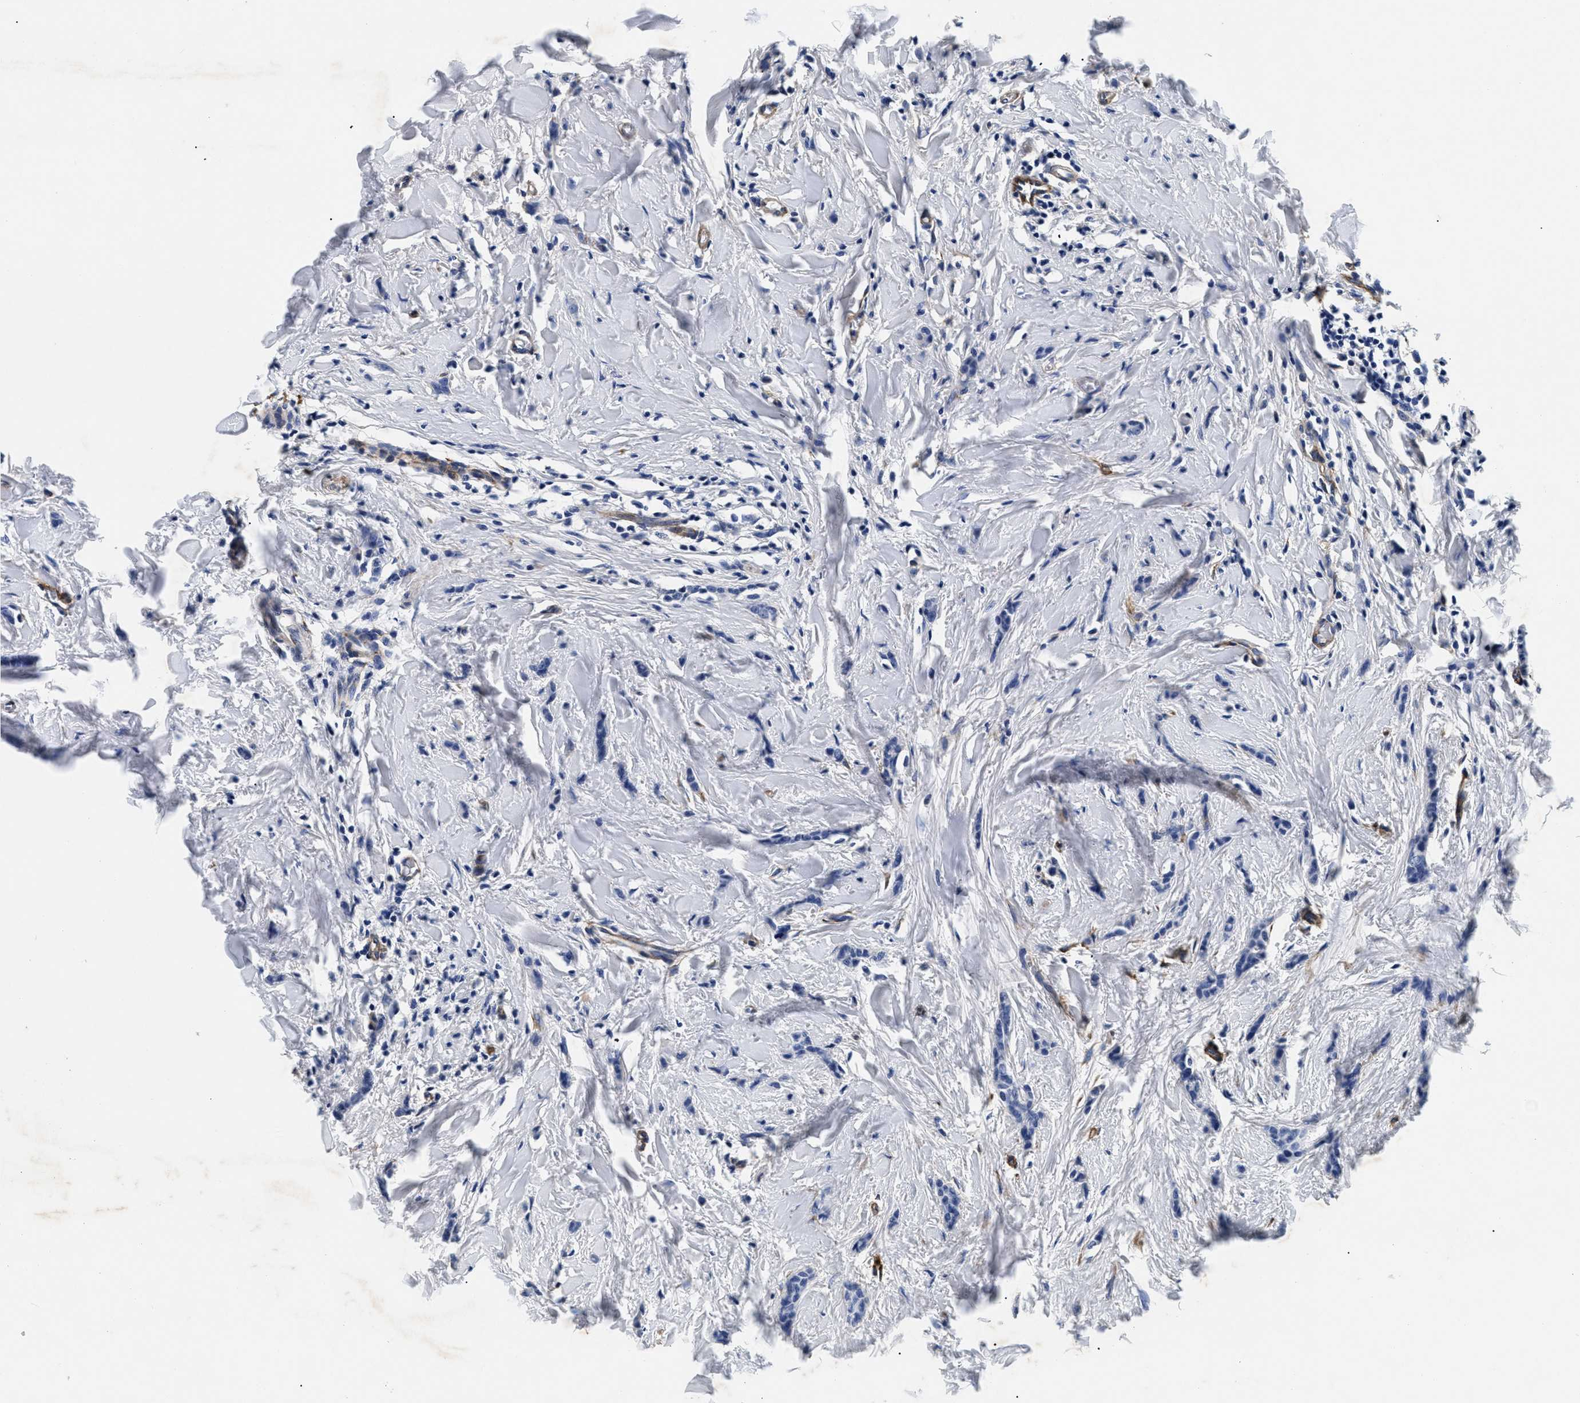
{"staining": {"intensity": "negative", "quantity": "none", "location": "none"}, "tissue": "breast cancer", "cell_type": "Tumor cells", "image_type": "cancer", "snomed": [{"axis": "morphology", "description": "Lobular carcinoma"}, {"axis": "topography", "description": "Skin"}, {"axis": "topography", "description": "Breast"}], "caption": "Immunohistochemistry (IHC) micrograph of human lobular carcinoma (breast) stained for a protein (brown), which displays no expression in tumor cells.", "gene": "LAMA3", "patient": {"sex": "female", "age": 46}}